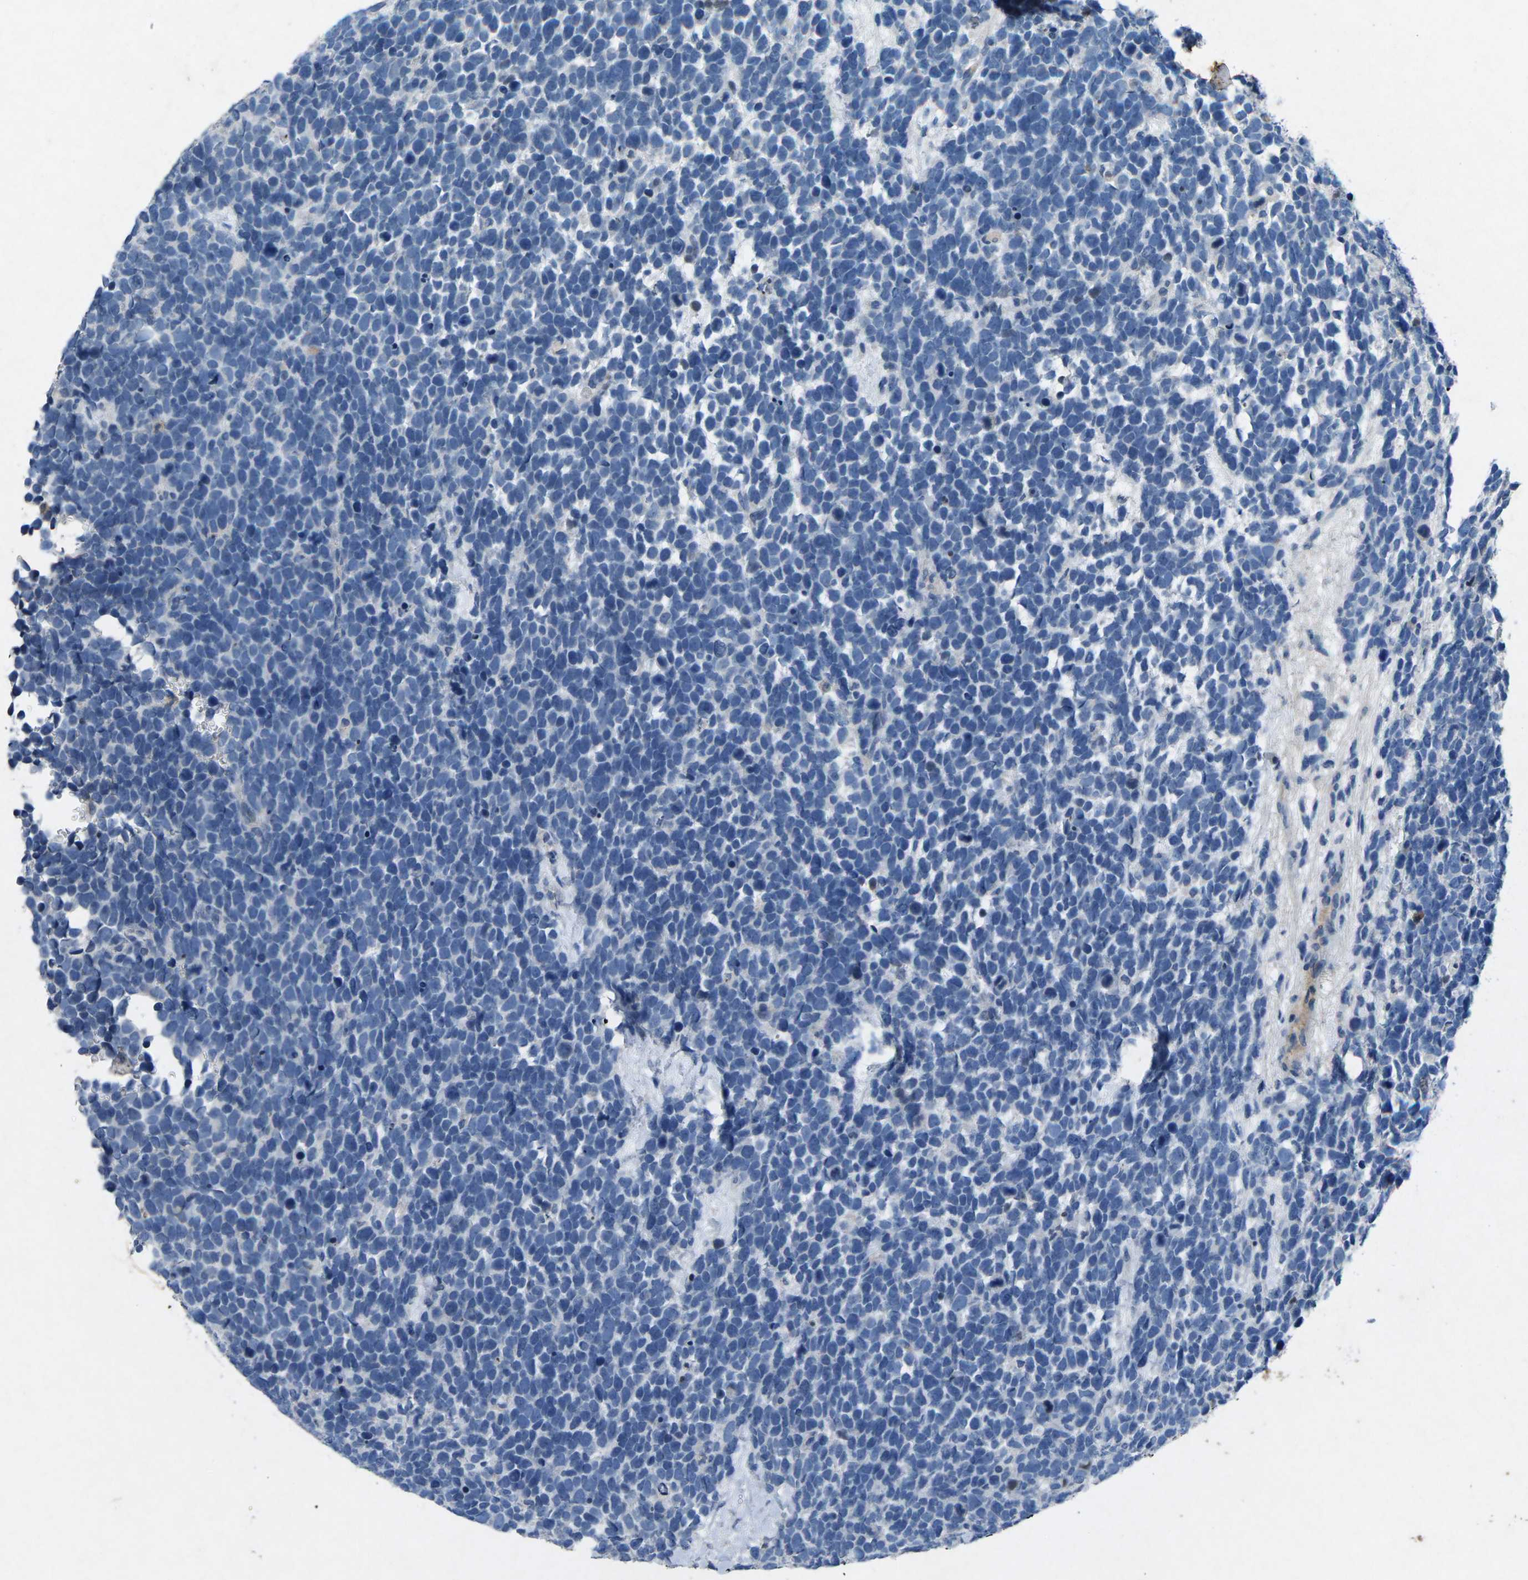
{"staining": {"intensity": "negative", "quantity": "none", "location": "none"}, "tissue": "urothelial cancer", "cell_type": "Tumor cells", "image_type": "cancer", "snomed": [{"axis": "morphology", "description": "Urothelial carcinoma, High grade"}, {"axis": "topography", "description": "Urinary bladder"}], "caption": "Immunohistochemical staining of urothelial cancer shows no significant expression in tumor cells.", "gene": "PLG", "patient": {"sex": "female", "age": 82}}